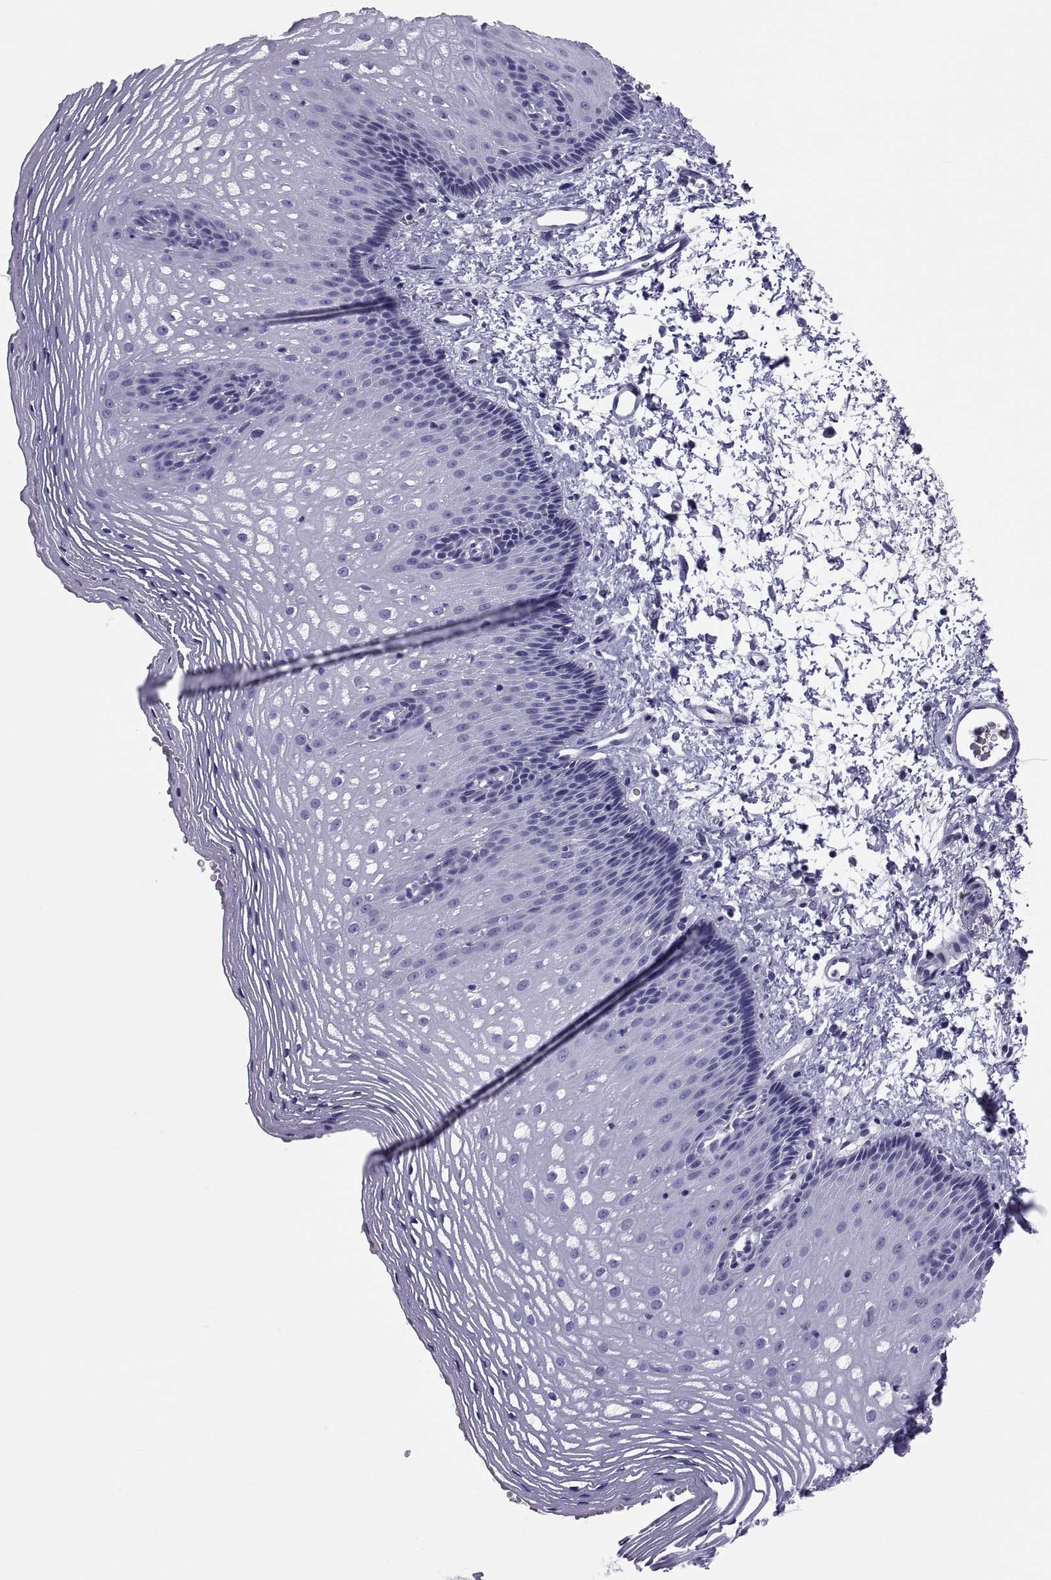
{"staining": {"intensity": "negative", "quantity": "none", "location": "none"}, "tissue": "esophagus", "cell_type": "Squamous epithelial cells", "image_type": "normal", "snomed": [{"axis": "morphology", "description": "Normal tissue, NOS"}, {"axis": "topography", "description": "Esophagus"}], "caption": "The IHC histopathology image has no significant expression in squamous epithelial cells of esophagus. (Brightfield microscopy of DAB immunohistochemistry (IHC) at high magnification).", "gene": "RNASE12", "patient": {"sex": "male", "age": 76}}